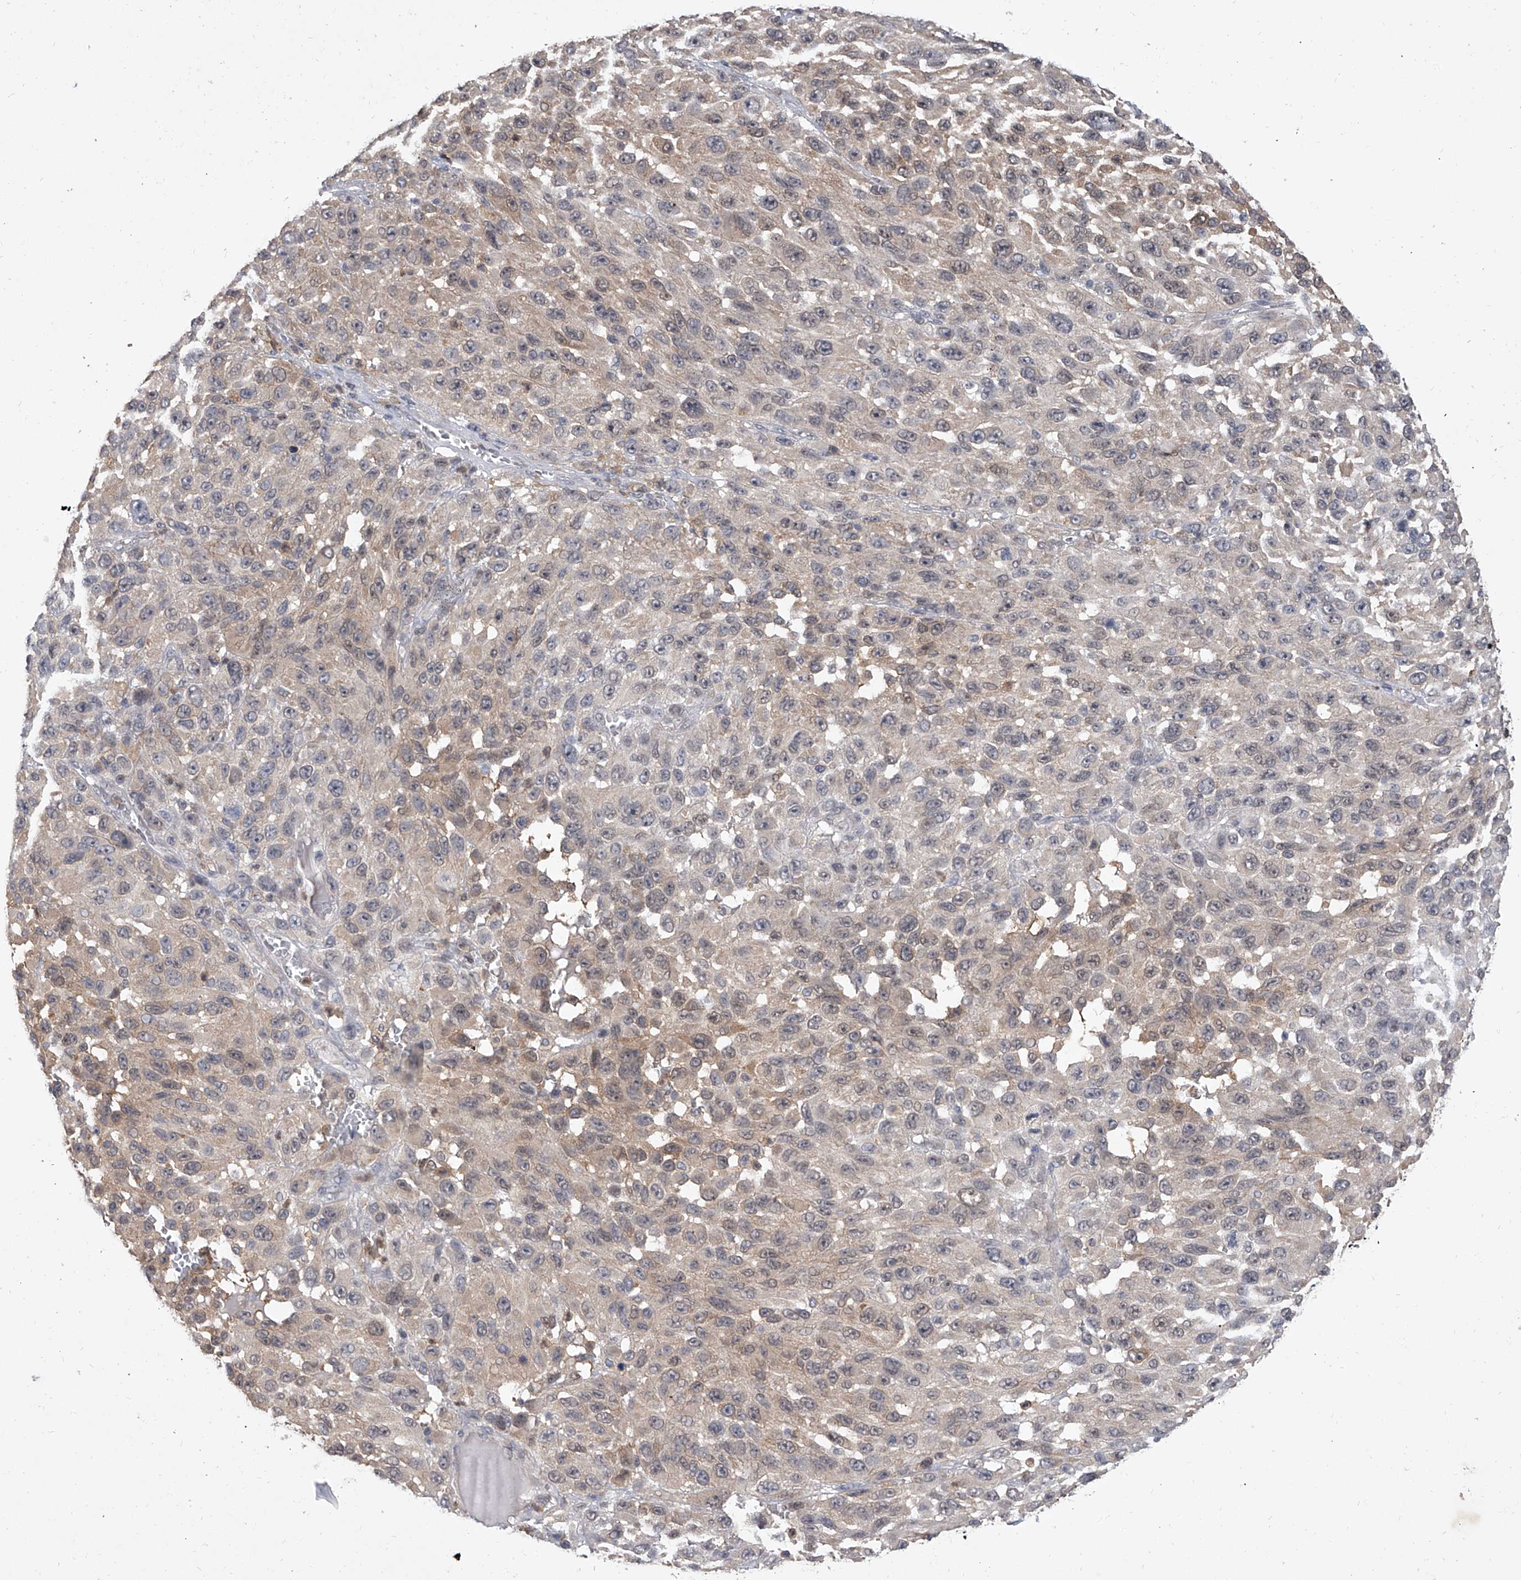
{"staining": {"intensity": "weak", "quantity": "<25%", "location": "cytoplasmic/membranous,nuclear"}, "tissue": "melanoma", "cell_type": "Tumor cells", "image_type": "cancer", "snomed": [{"axis": "morphology", "description": "Malignant melanoma, NOS"}, {"axis": "topography", "description": "Skin"}], "caption": "Immunohistochemical staining of human melanoma exhibits no significant staining in tumor cells. The staining was performed using DAB (3,3'-diaminobenzidine) to visualize the protein expression in brown, while the nuclei were stained in blue with hematoxylin (Magnification: 20x).", "gene": "BHLHE23", "patient": {"sex": "female", "age": 96}}